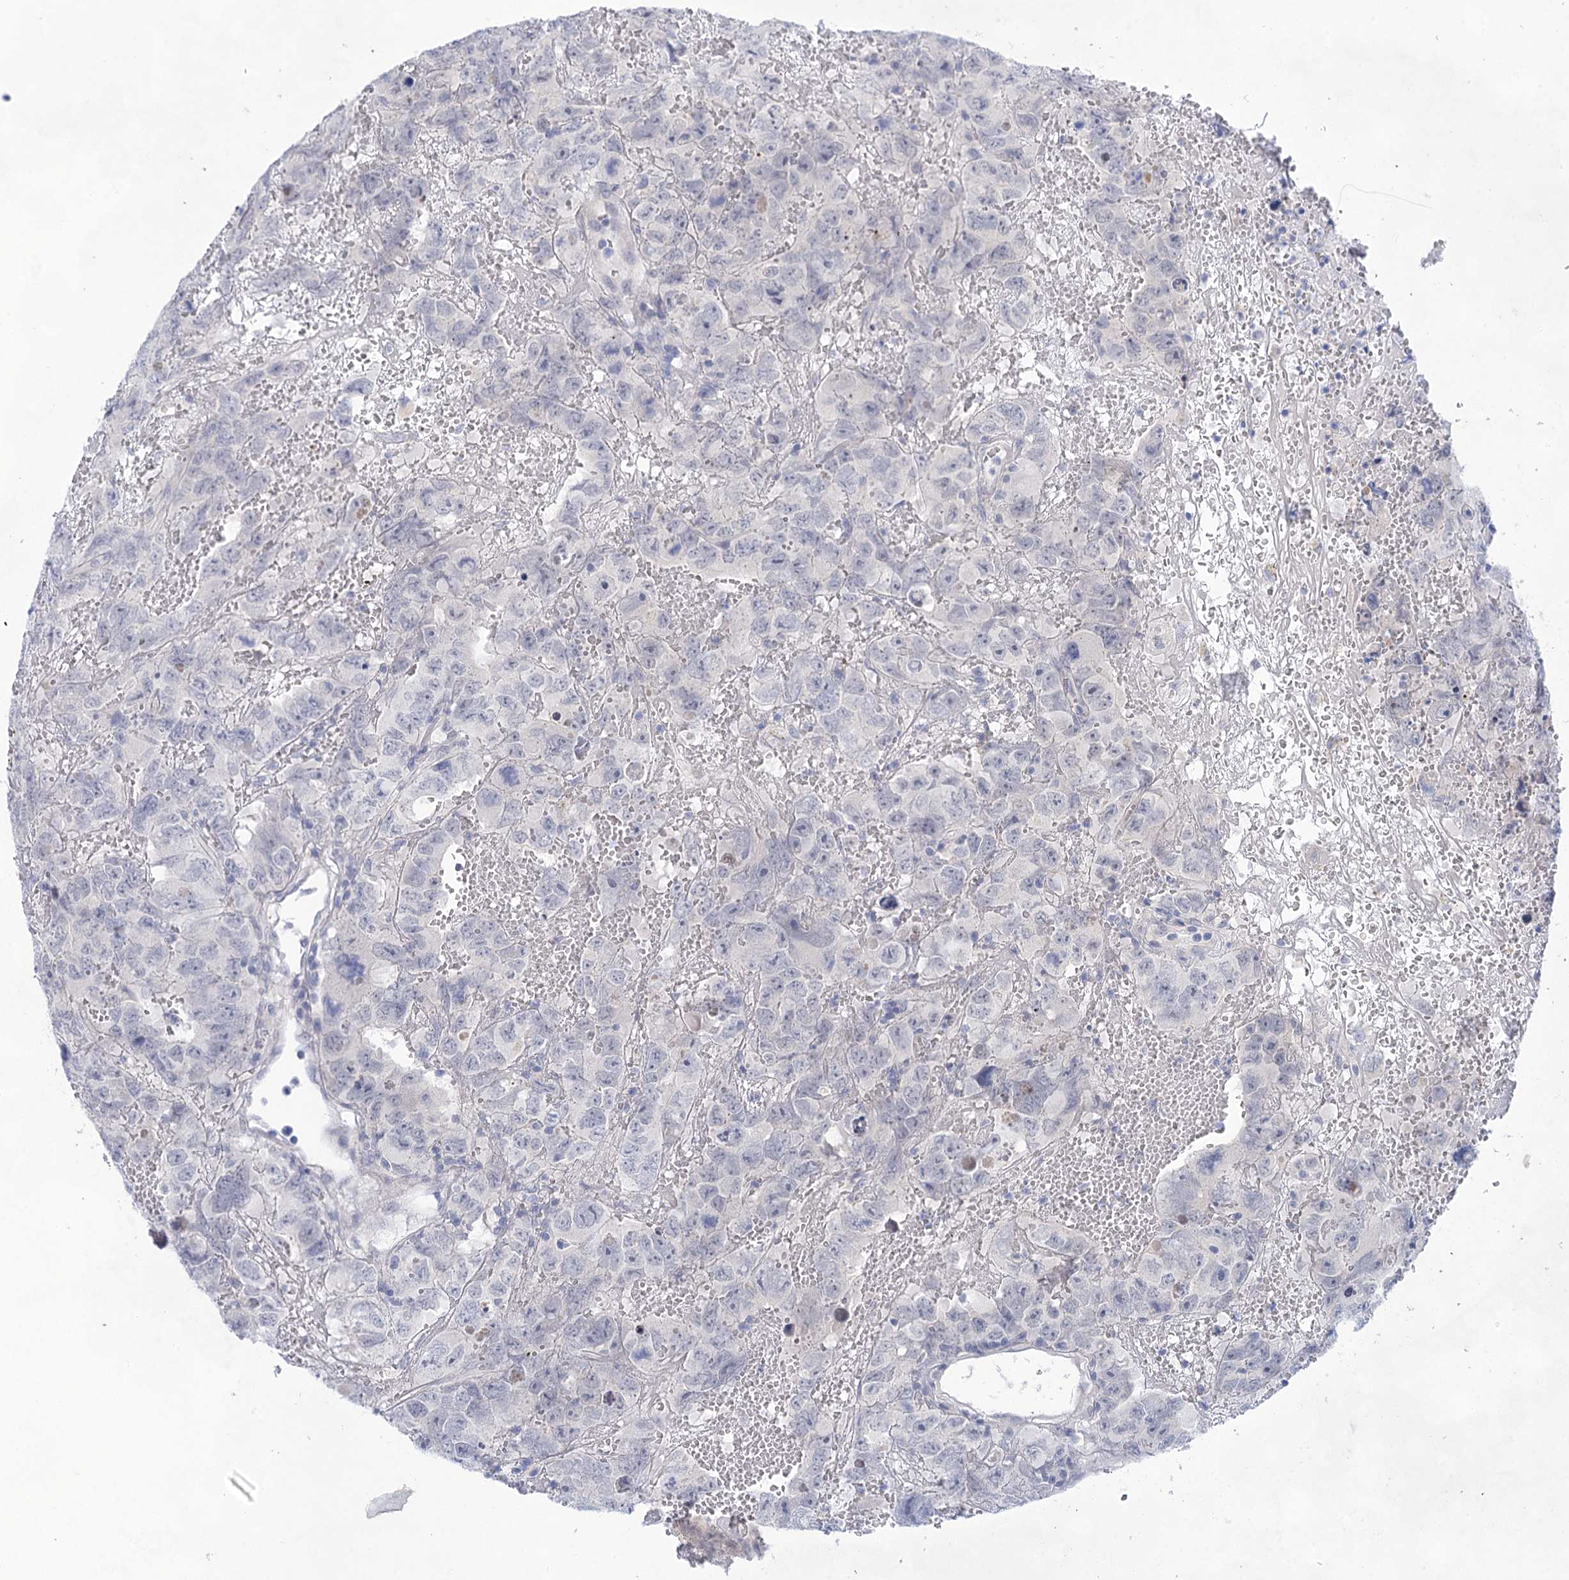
{"staining": {"intensity": "negative", "quantity": "none", "location": "none"}, "tissue": "testis cancer", "cell_type": "Tumor cells", "image_type": "cancer", "snomed": [{"axis": "morphology", "description": "Carcinoma, Embryonal, NOS"}, {"axis": "topography", "description": "Testis"}], "caption": "The histopathology image exhibits no staining of tumor cells in testis cancer.", "gene": "LALBA", "patient": {"sex": "male", "age": 45}}